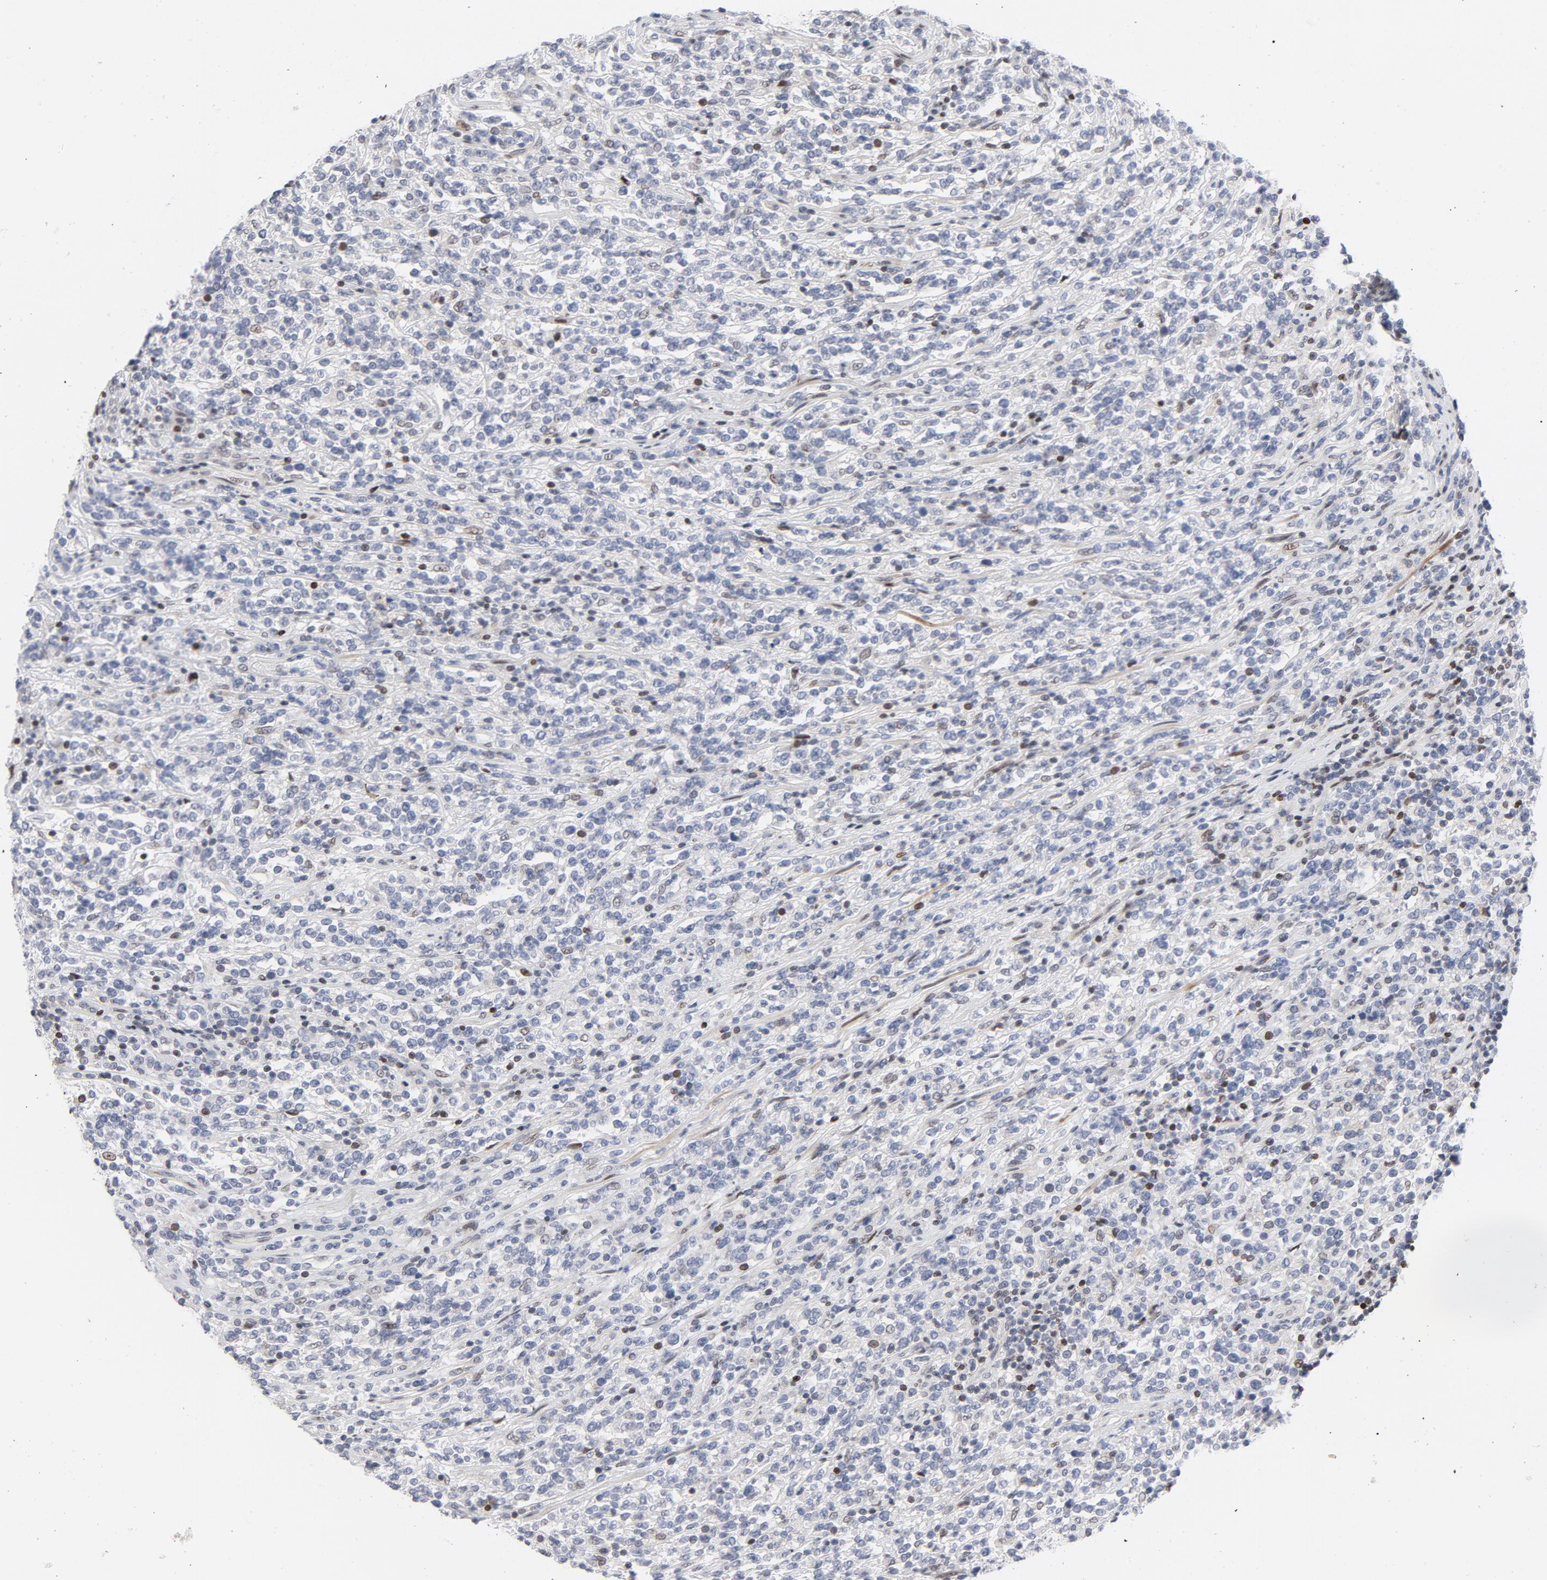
{"staining": {"intensity": "weak", "quantity": "<25%", "location": "nuclear"}, "tissue": "lymphoma", "cell_type": "Tumor cells", "image_type": "cancer", "snomed": [{"axis": "morphology", "description": "Malignant lymphoma, non-Hodgkin's type, High grade"}, {"axis": "topography", "description": "Soft tissue"}], "caption": "Lymphoma was stained to show a protein in brown. There is no significant expression in tumor cells.", "gene": "NFIC", "patient": {"sex": "male", "age": 18}}